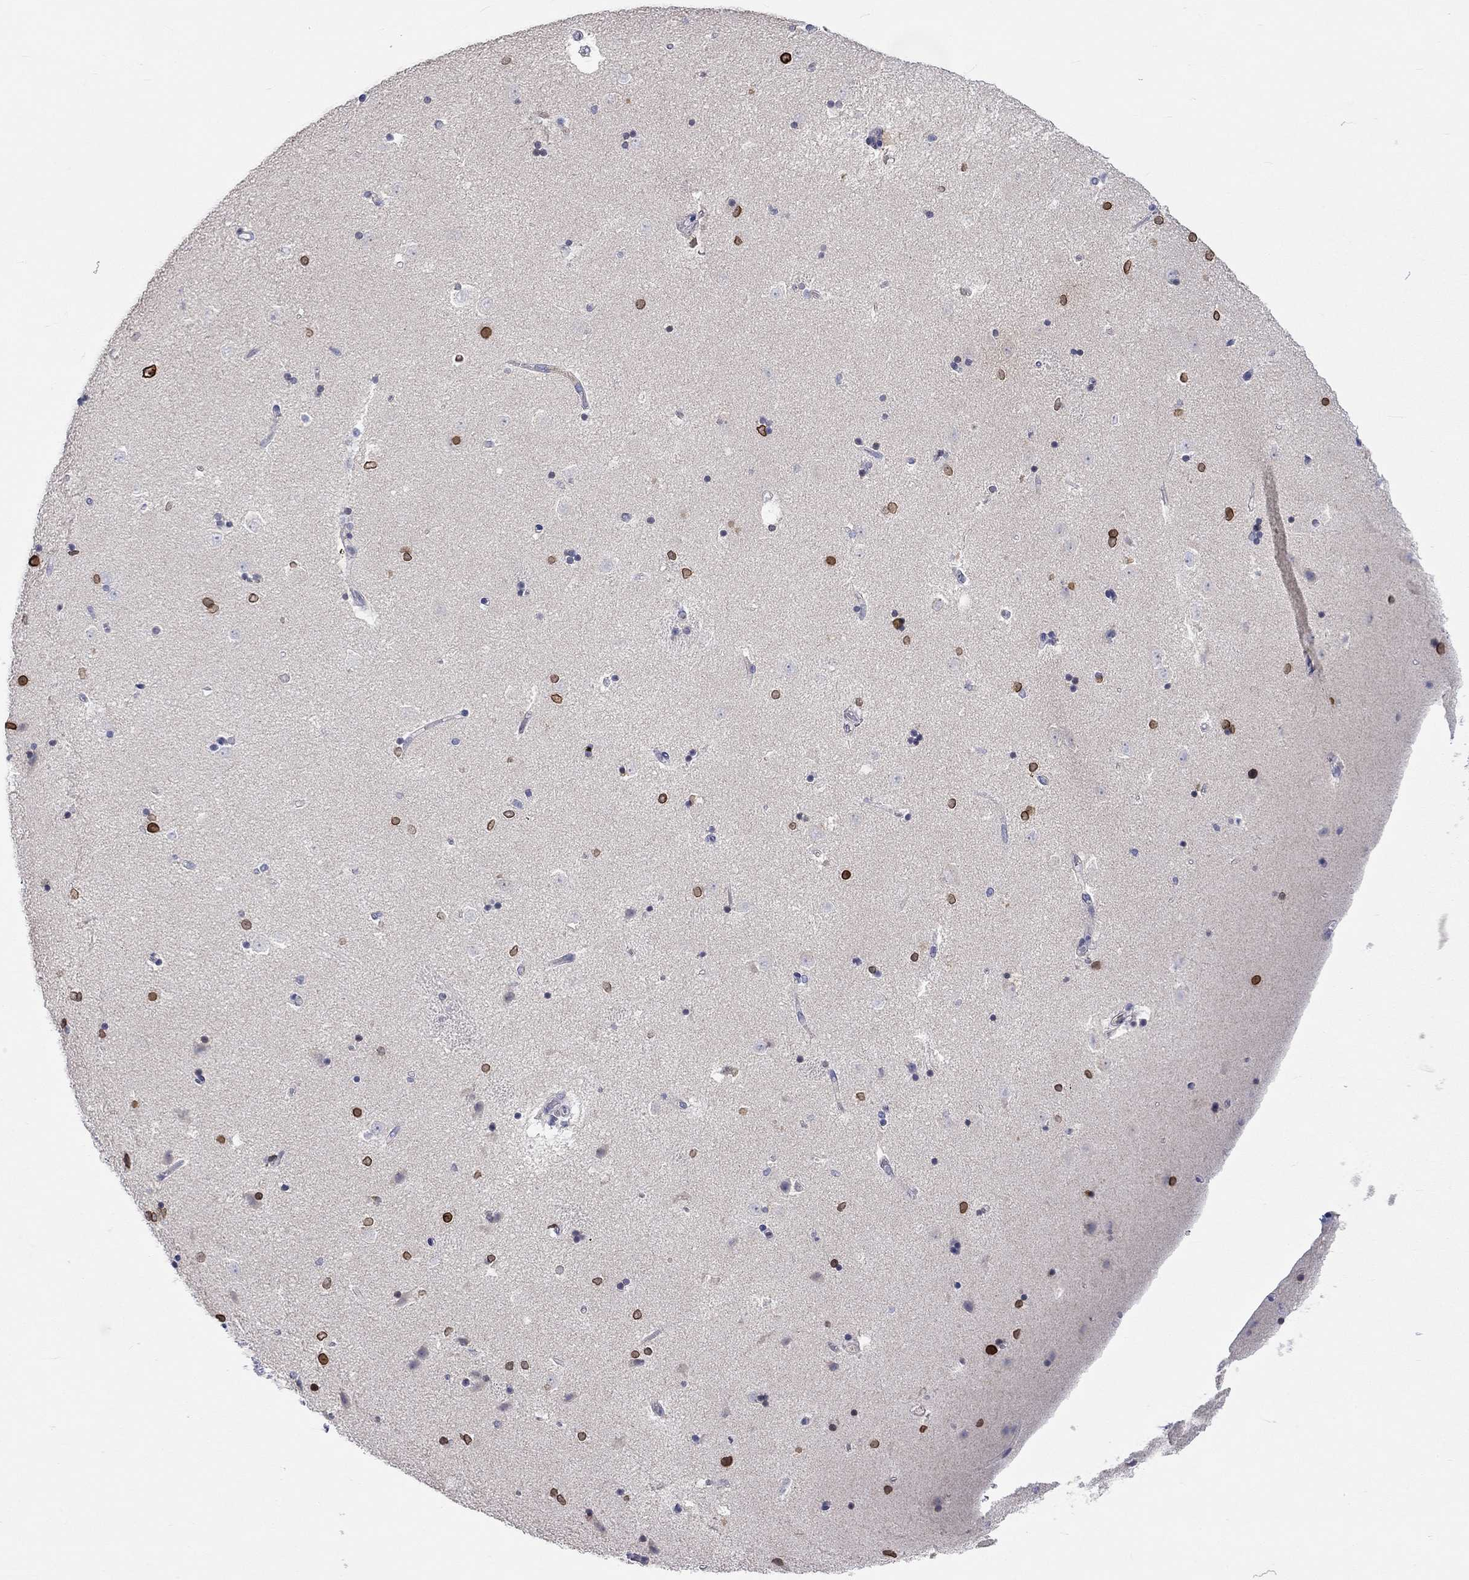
{"staining": {"intensity": "strong", "quantity": "25%-75%", "location": "cytoplasmic/membranous,nuclear"}, "tissue": "caudate", "cell_type": "Glial cells", "image_type": "normal", "snomed": [{"axis": "morphology", "description": "Normal tissue, NOS"}, {"axis": "topography", "description": "Lateral ventricle wall"}], "caption": "Immunohistochemical staining of normal human caudate displays strong cytoplasmic/membranous,nuclear protein expression in about 25%-75% of glial cells. (brown staining indicates protein expression, while blue staining denotes nuclei).", "gene": "LRFN4", "patient": {"sex": "male", "age": 51}}